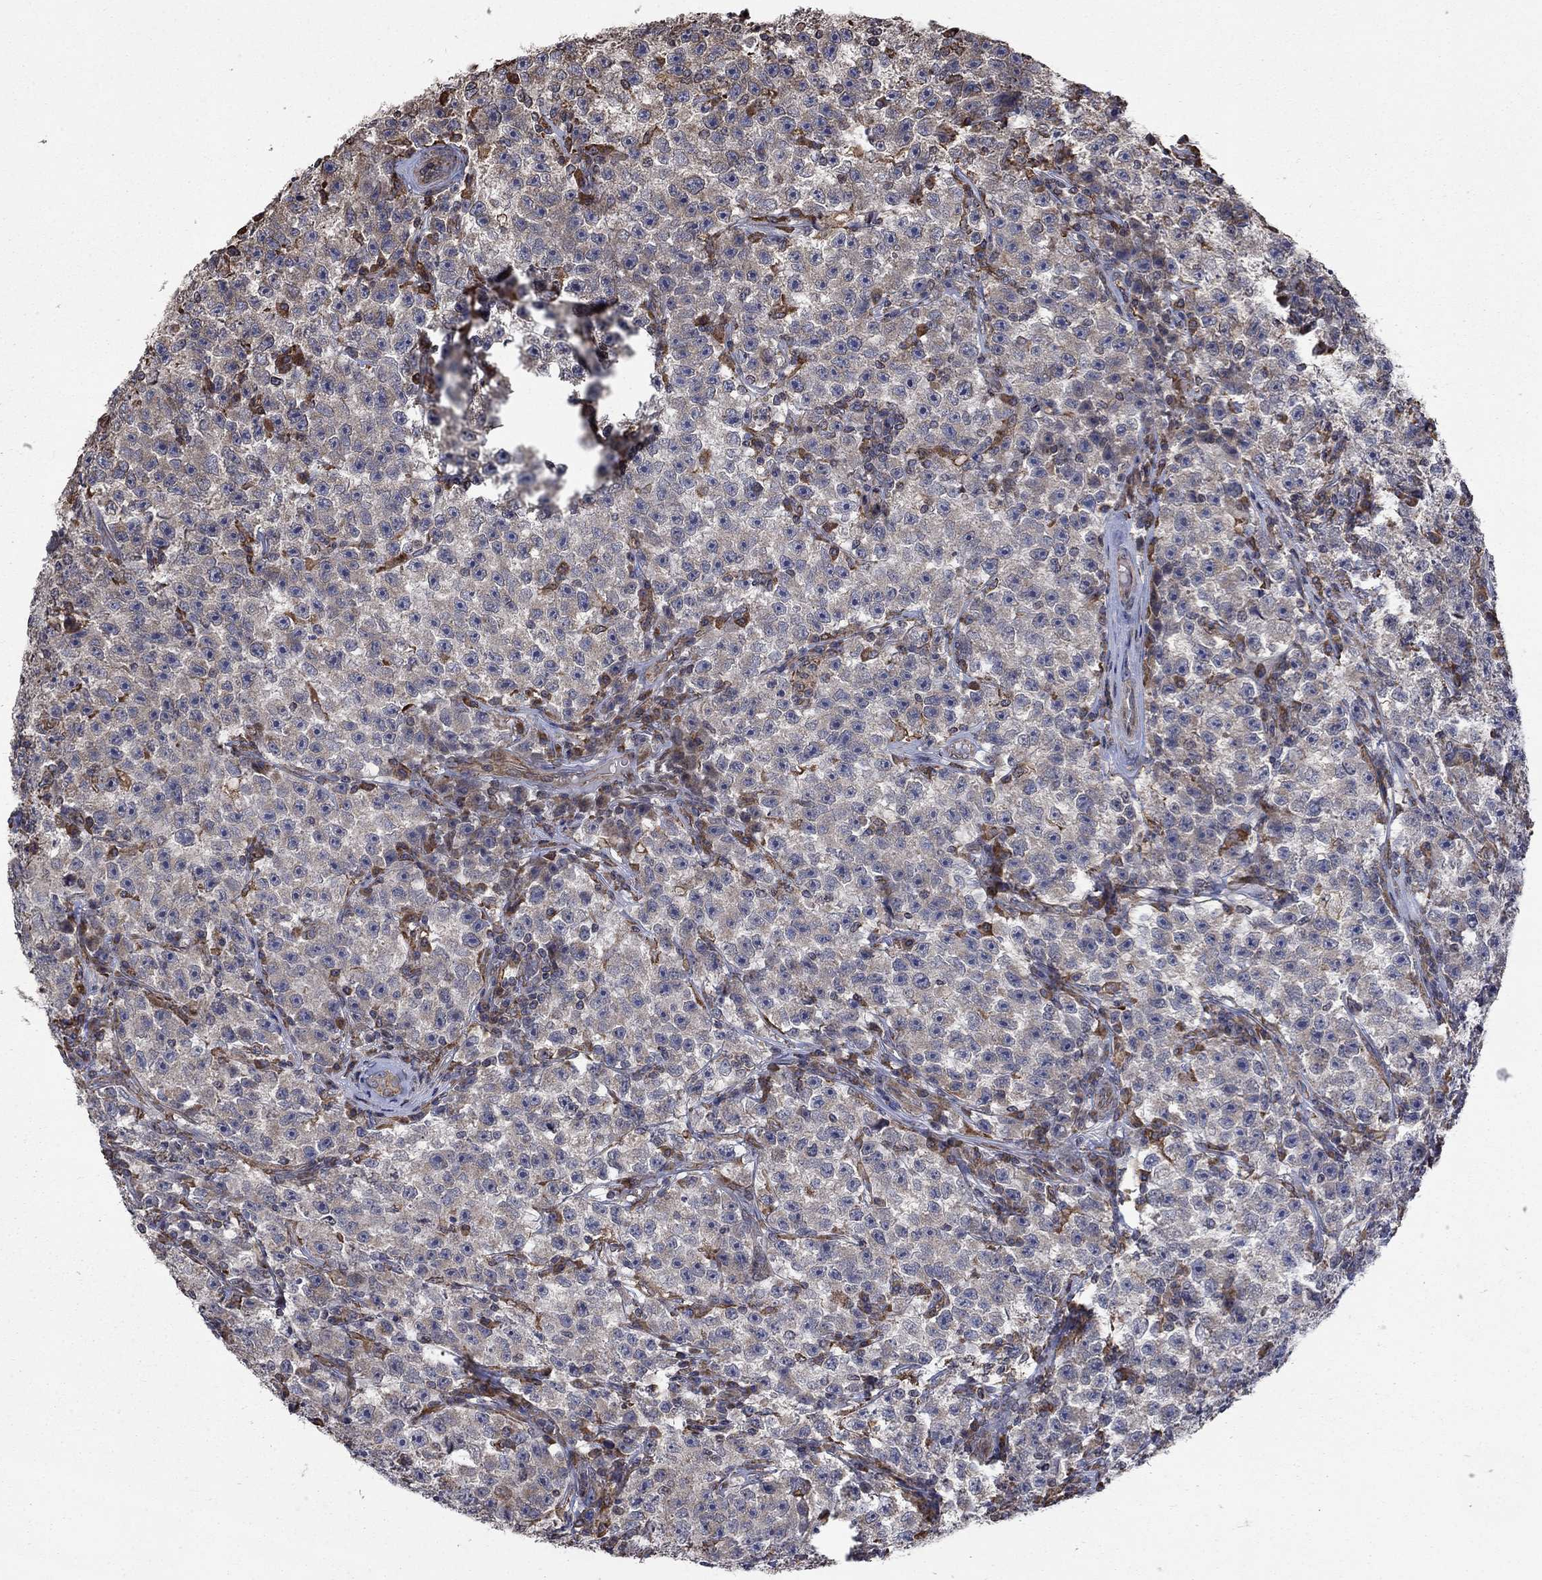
{"staining": {"intensity": "negative", "quantity": "none", "location": "none"}, "tissue": "testis cancer", "cell_type": "Tumor cells", "image_type": "cancer", "snomed": [{"axis": "morphology", "description": "Seminoma, NOS"}, {"axis": "topography", "description": "Testis"}], "caption": "Immunohistochemistry histopathology image of seminoma (testis) stained for a protein (brown), which exhibits no positivity in tumor cells.", "gene": "ESRRA", "patient": {"sex": "male", "age": 22}}